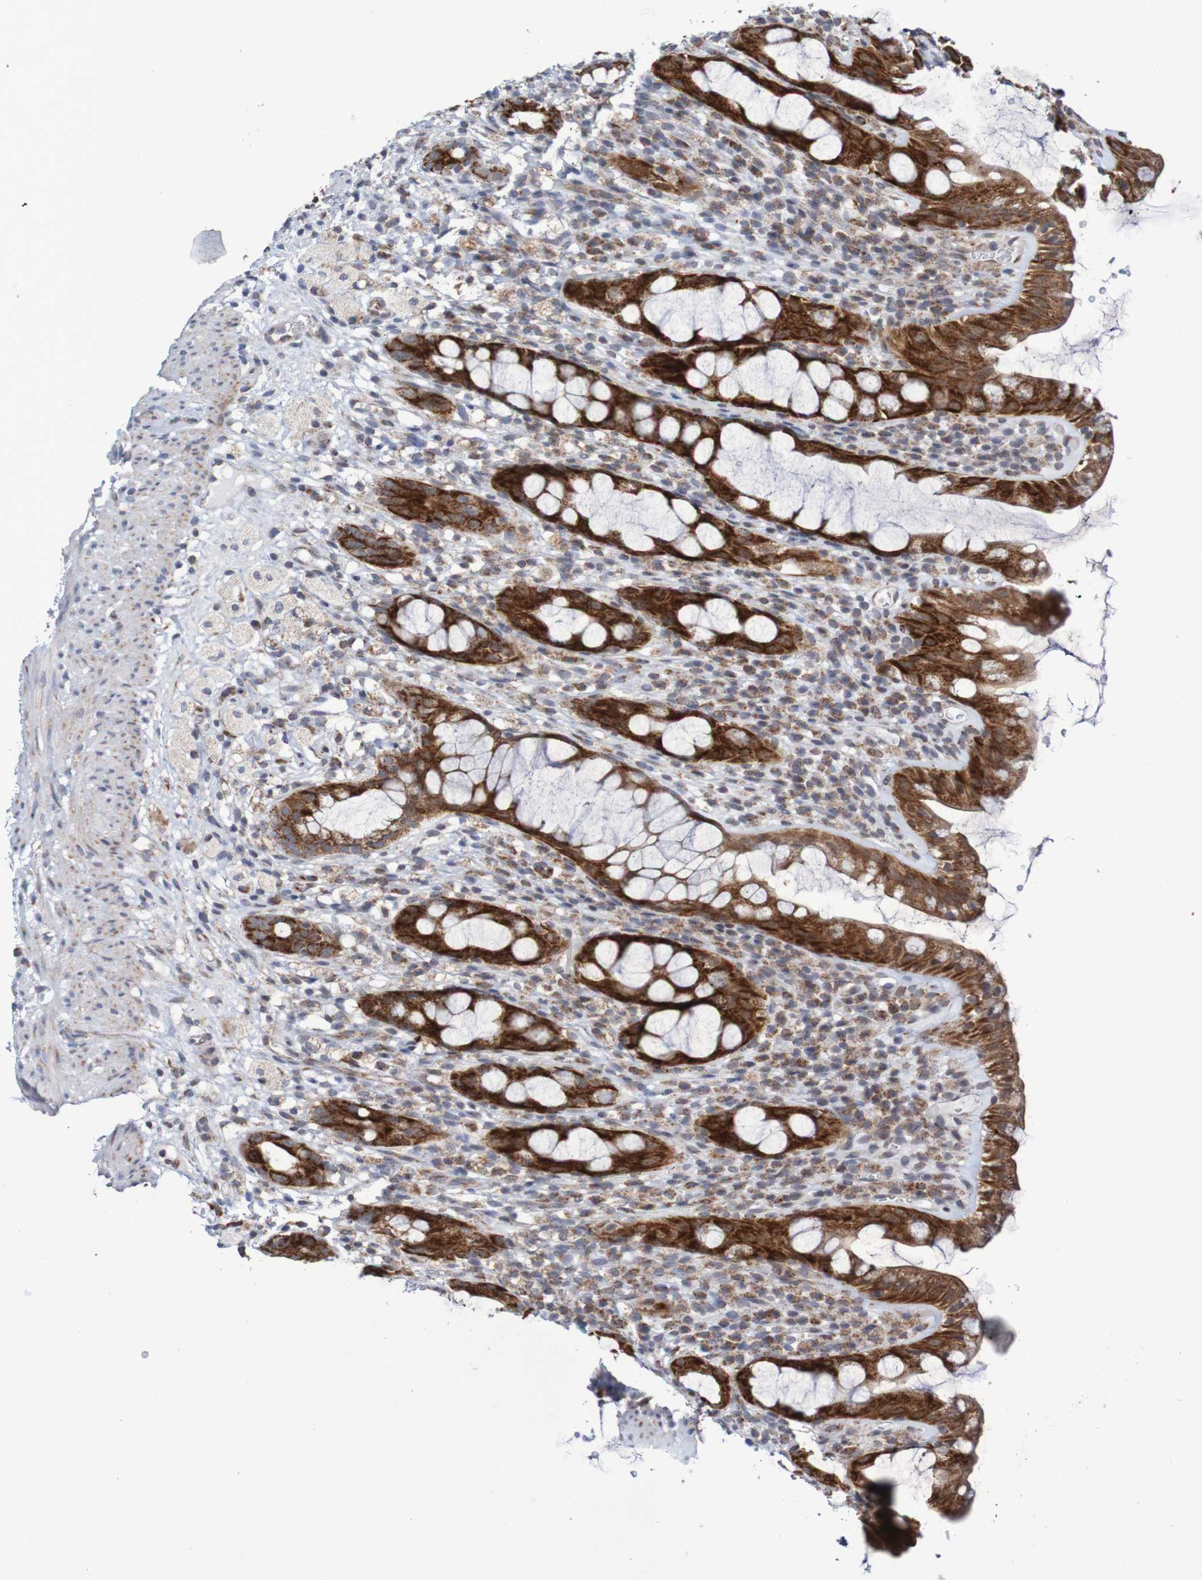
{"staining": {"intensity": "strong", "quantity": ">75%", "location": "cytoplasmic/membranous"}, "tissue": "rectum", "cell_type": "Glandular cells", "image_type": "normal", "snomed": [{"axis": "morphology", "description": "Normal tissue, NOS"}, {"axis": "topography", "description": "Rectum"}], "caption": "Protein staining displays strong cytoplasmic/membranous staining in approximately >75% of glandular cells in benign rectum. Immunohistochemistry (ihc) stains the protein in brown and the nuclei are stained blue.", "gene": "DVL1", "patient": {"sex": "male", "age": 44}}